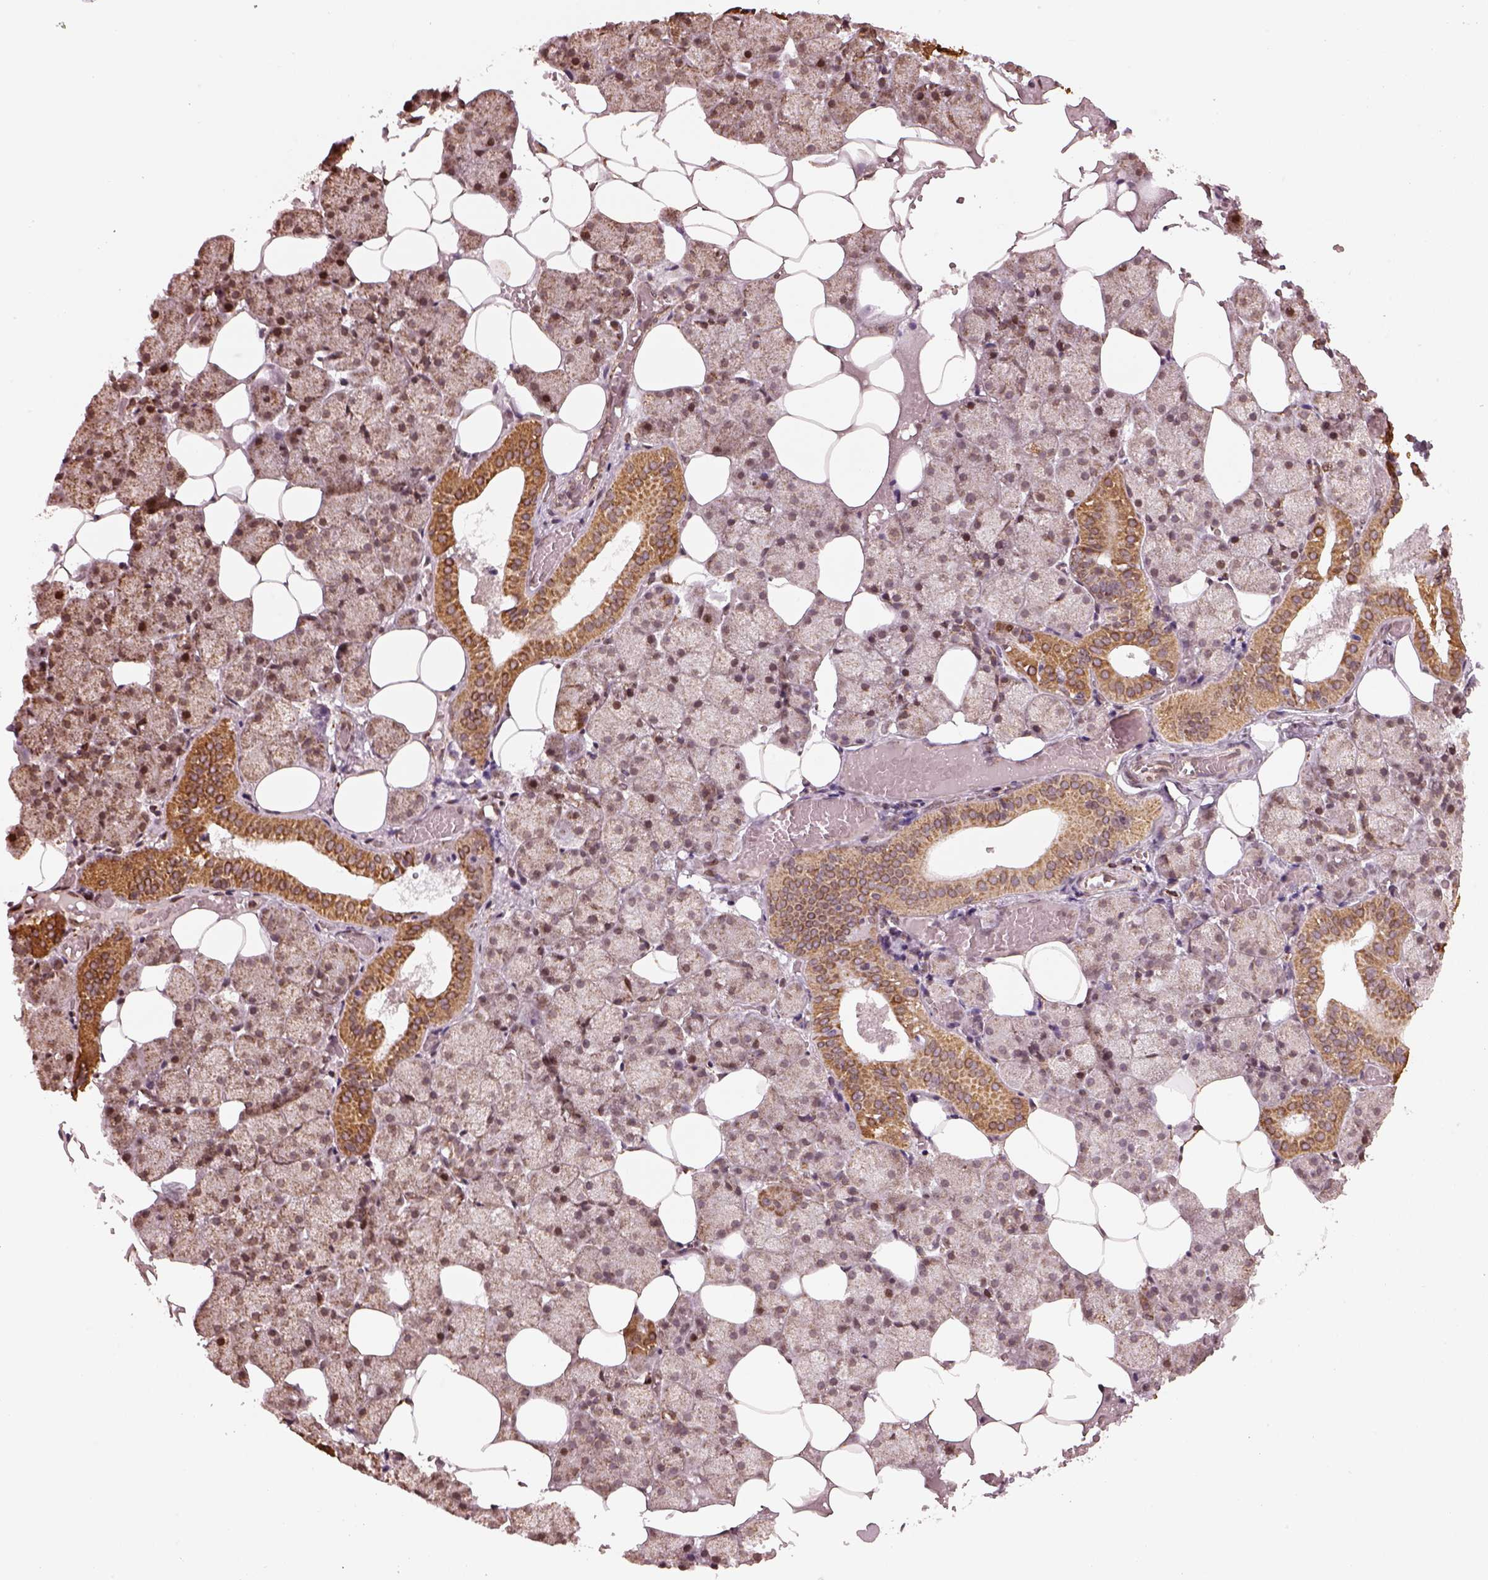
{"staining": {"intensity": "moderate", "quantity": "25%-75%", "location": "cytoplasmic/membranous"}, "tissue": "salivary gland", "cell_type": "Glandular cells", "image_type": "normal", "snomed": [{"axis": "morphology", "description": "Normal tissue, NOS"}, {"axis": "topography", "description": "Salivary gland"}], "caption": "Immunohistochemistry (IHC) of benign salivary gland exhibits medium levels of moderate cytoplasmic/membranous staining in about 25%-75% of glandular cells. (DAB (3,3'-diaminobenzidine) IHC, brown staining for protein, blue staining for nuclei).", "gene": "ACOT2", "patient": {"sex": "male", "age": 38}}